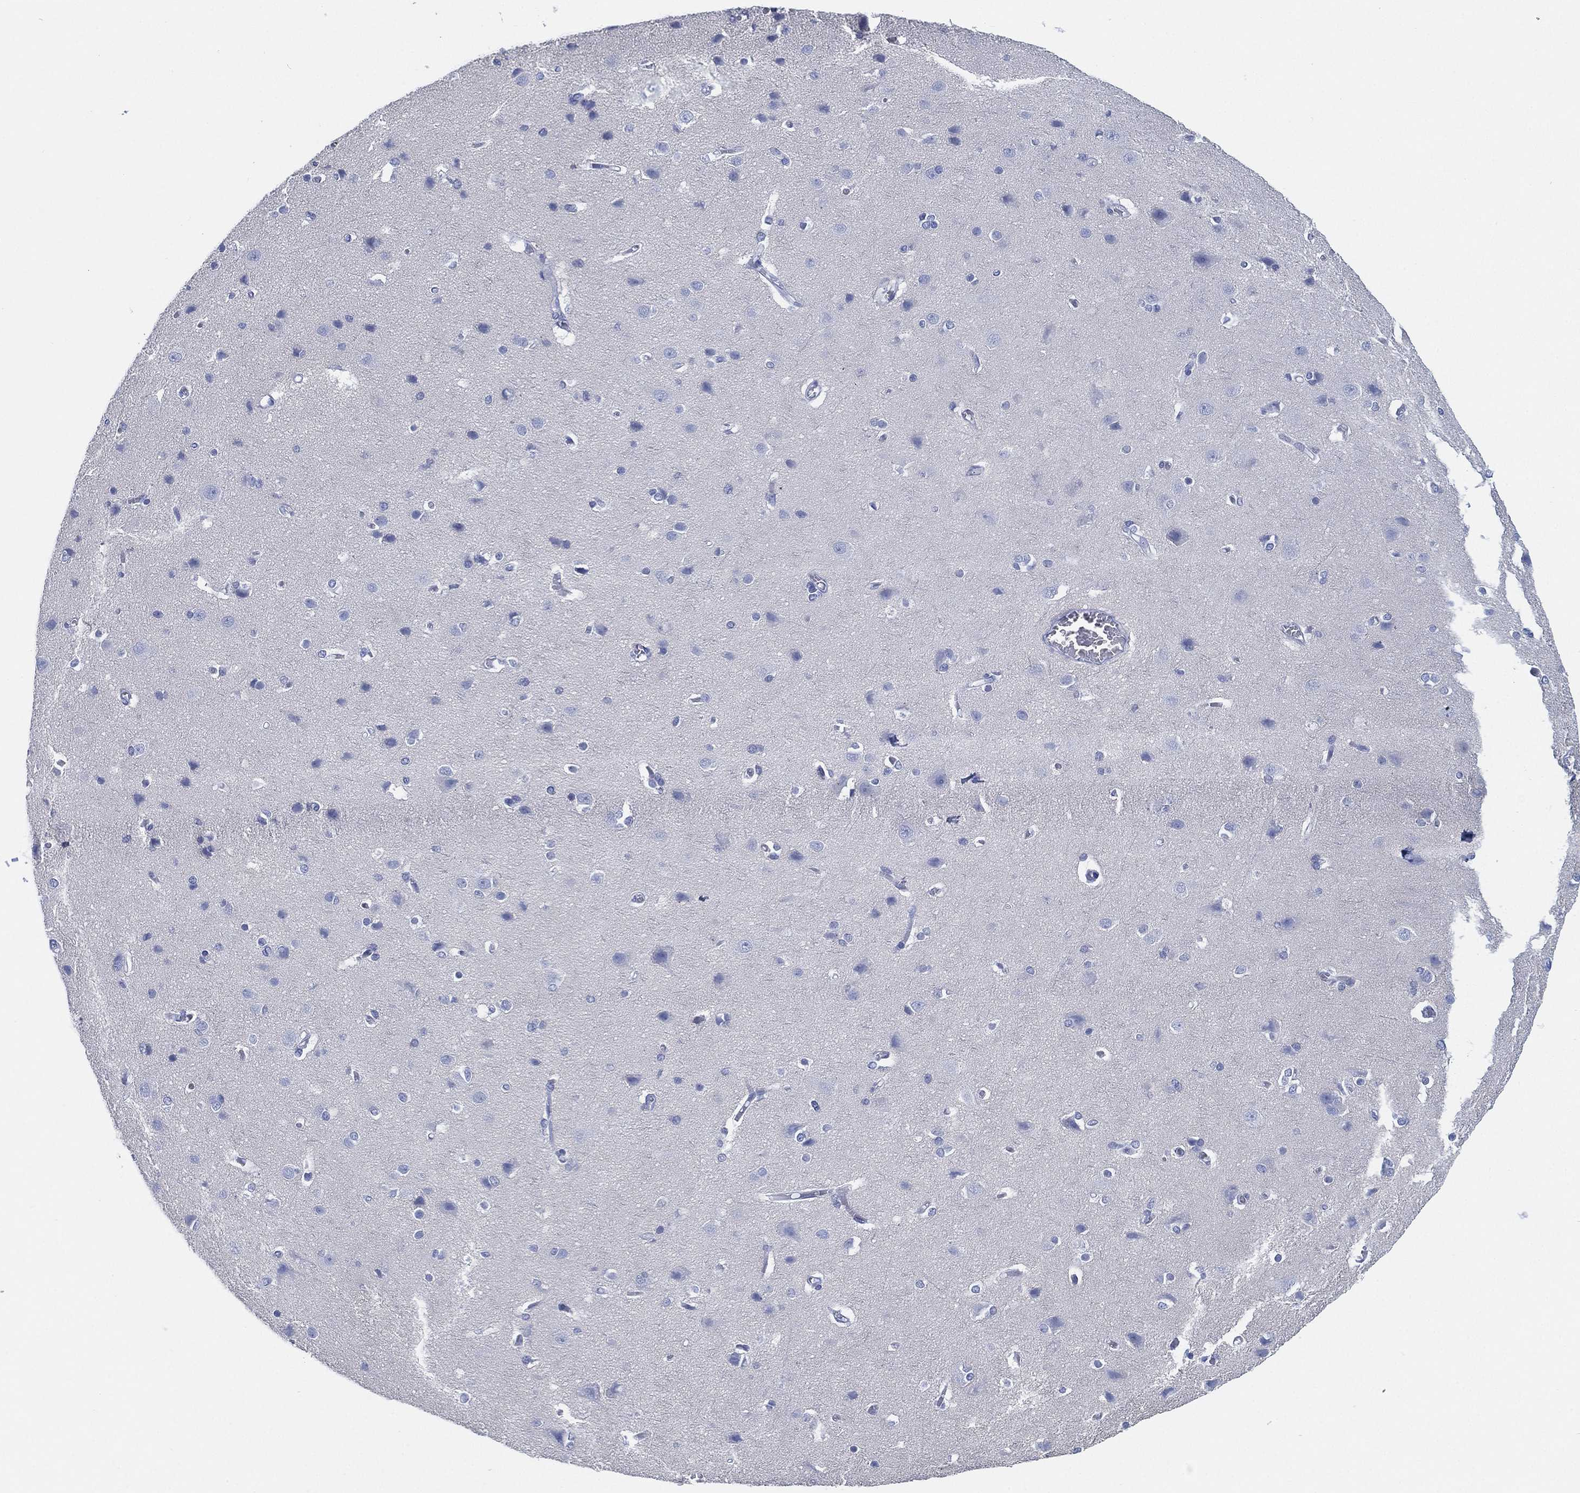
{"staining": {"intensity": "negative", "quantity": "none", "location": "none"}, "tissue": "cerebral cortex", "cell_type": "Endothelial cells", "image_type": "normal", "snomed": [{"axis": "morphology", "description": "Normal tissue, NOS"}, {"axis": "topography", "description": "Cerebral cortex"}], "caption": "Cerebral cortex stained for a protein using IHC demonstrates no staining endothelial cells.", "gene": "SLC9C2", "patient": {"sex": "male", "age": 37}}